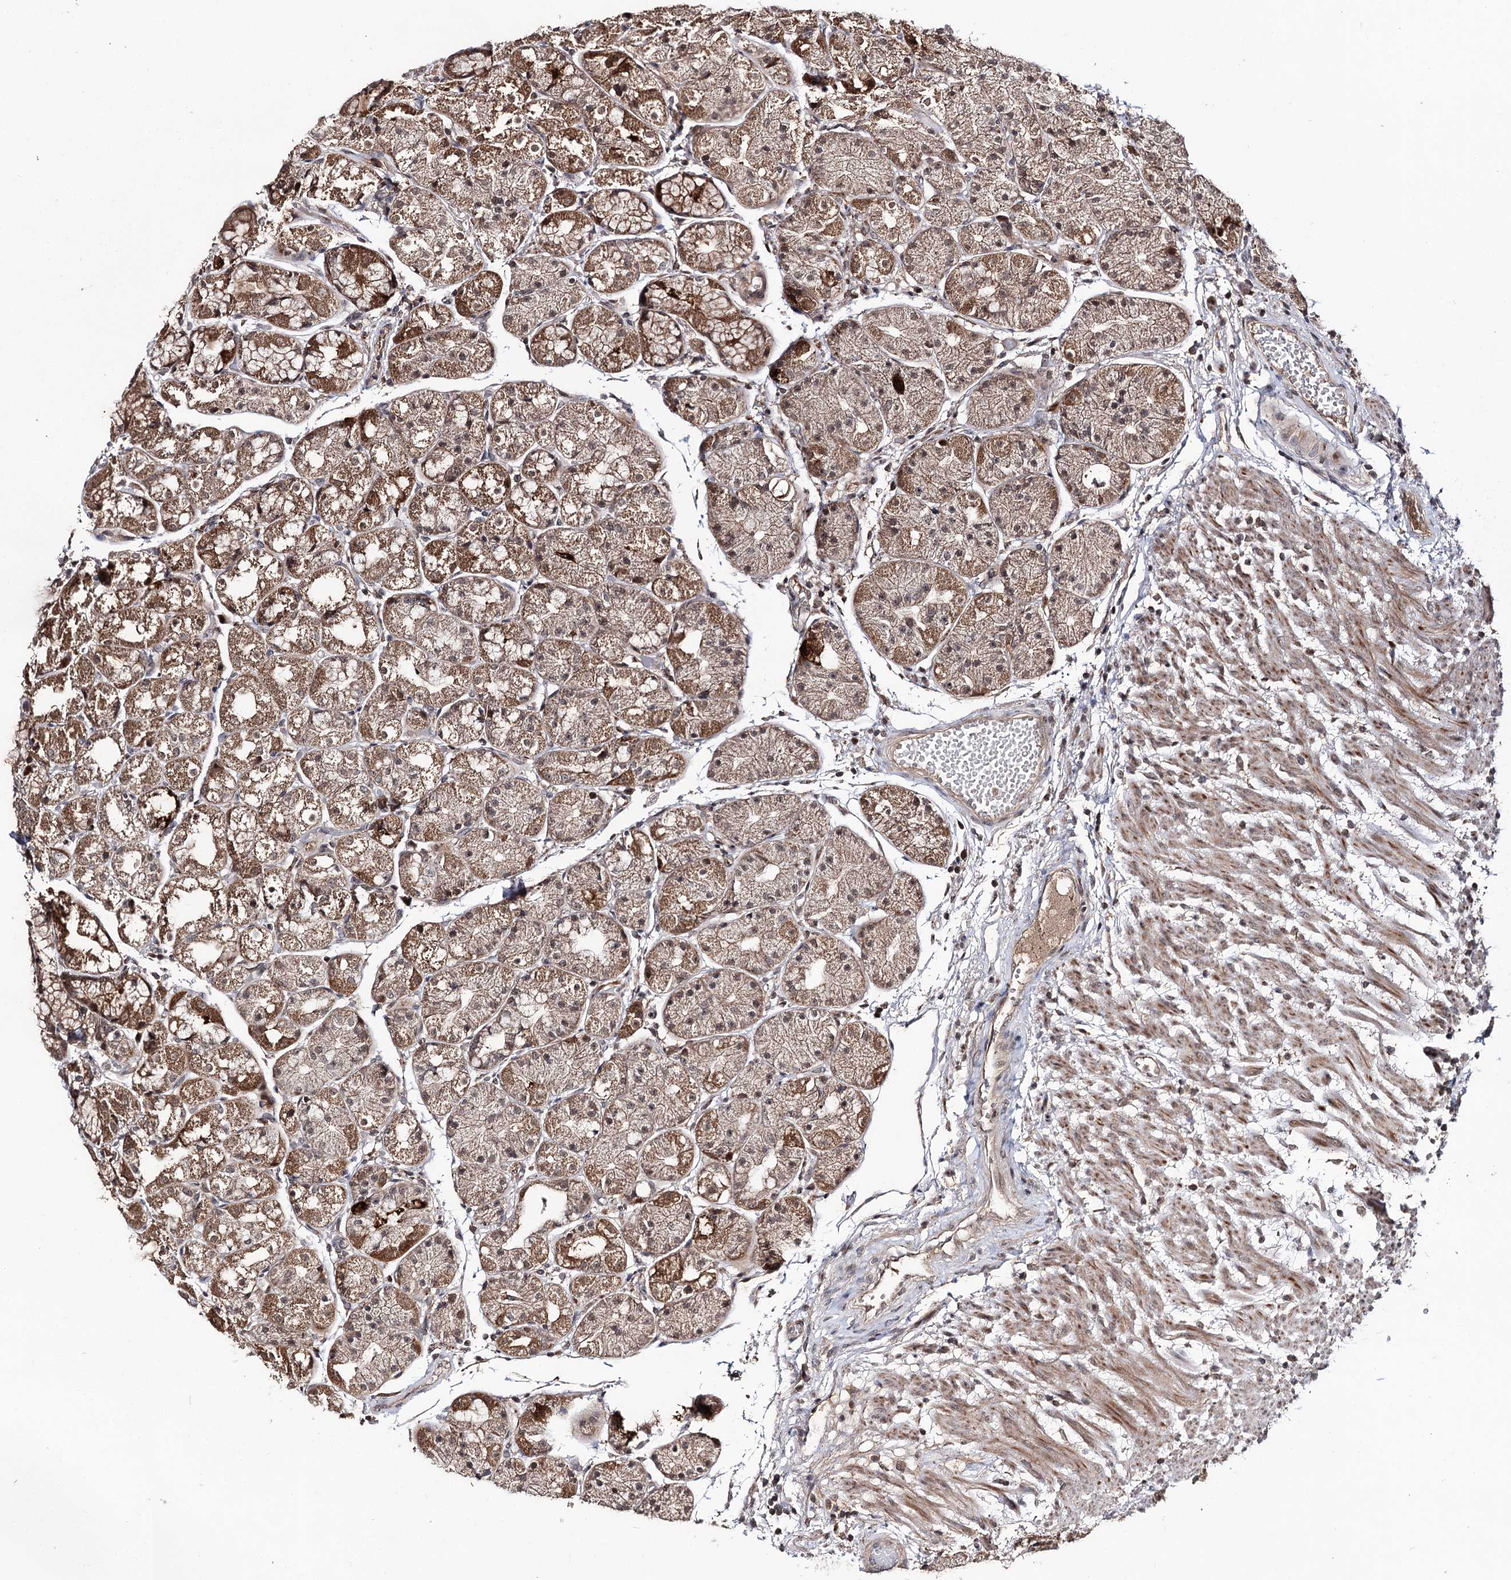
{"staining": {"intensity": "strong", "quantity": "25%-75%", "location": "cytoplasmic/membranous,nuclear"}, "tissue": "stomach", "cell_type": "Glandular cells", "image_type": "normal", "snomed": [{"axis": "morphology", "description": "Normal tissue, NOS"}, {"axis": "topography", "description": "Stomach, upper"}], "caption": "Stomach stained with a brown dye exhibits strong cytoplasmic/membranous,nuclear positive positivity in about 25%-75% of glandular cells.", "gene": "FAM53B", "patient": {"sex": "male", "age": 72}}